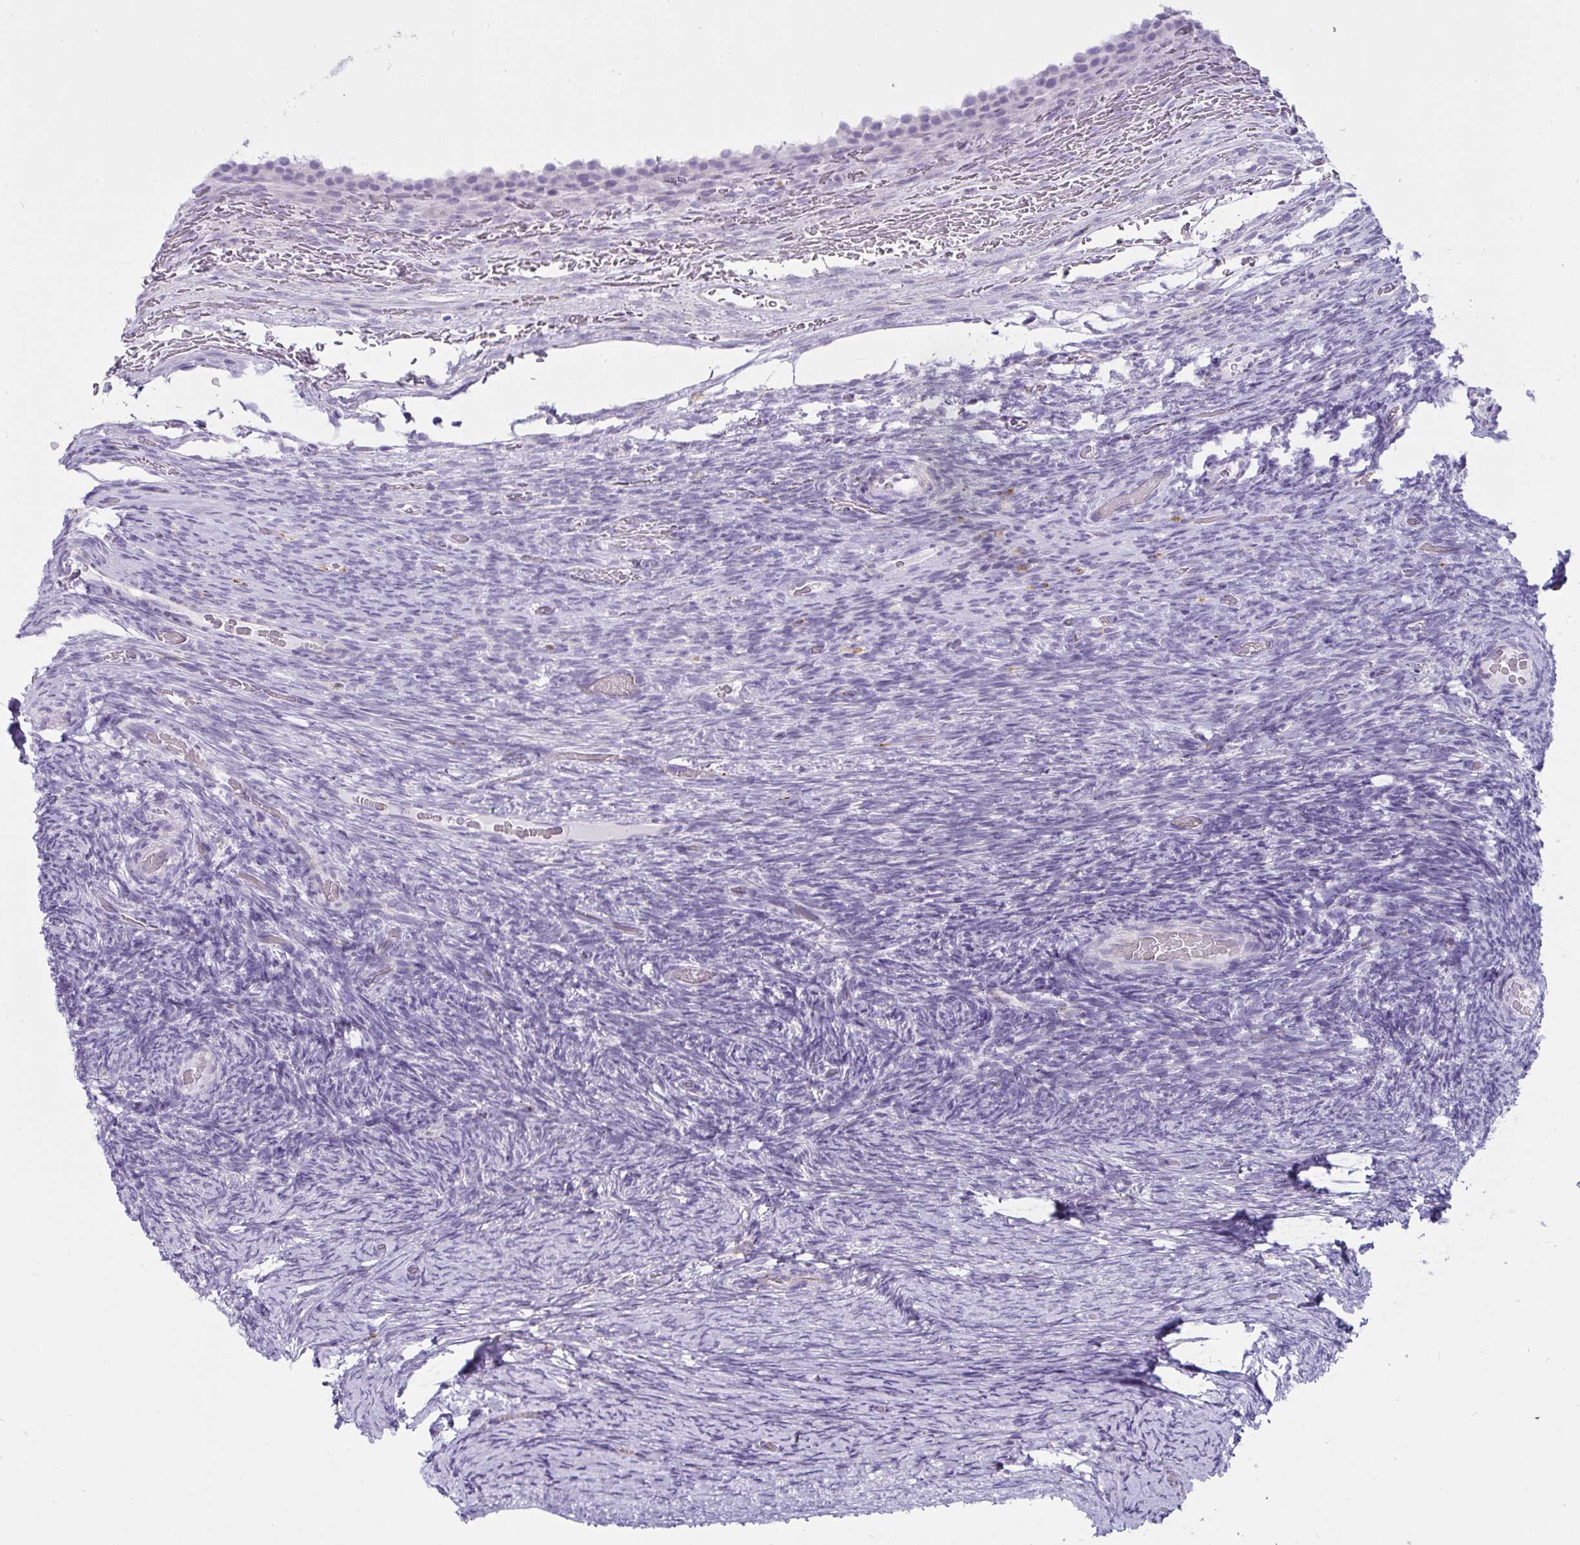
{"staining": {"intensity": "negative", "quantity": "none", "location": "none"}, "tissue": "ovary", "cell_type": "Follicle cells", "image_type": "normal", "snomed": [{"axis": "morphology", "description": "Normal tissue, NOS"}, {"axis": "topography", "description": "Ovary"}], "caption": "Immunohistochemical staining of benign human ovary exhibits no significant positivity in follicle cells.", "gene": "CTSZ", "patient": {"sex": "female", "age": 34}}